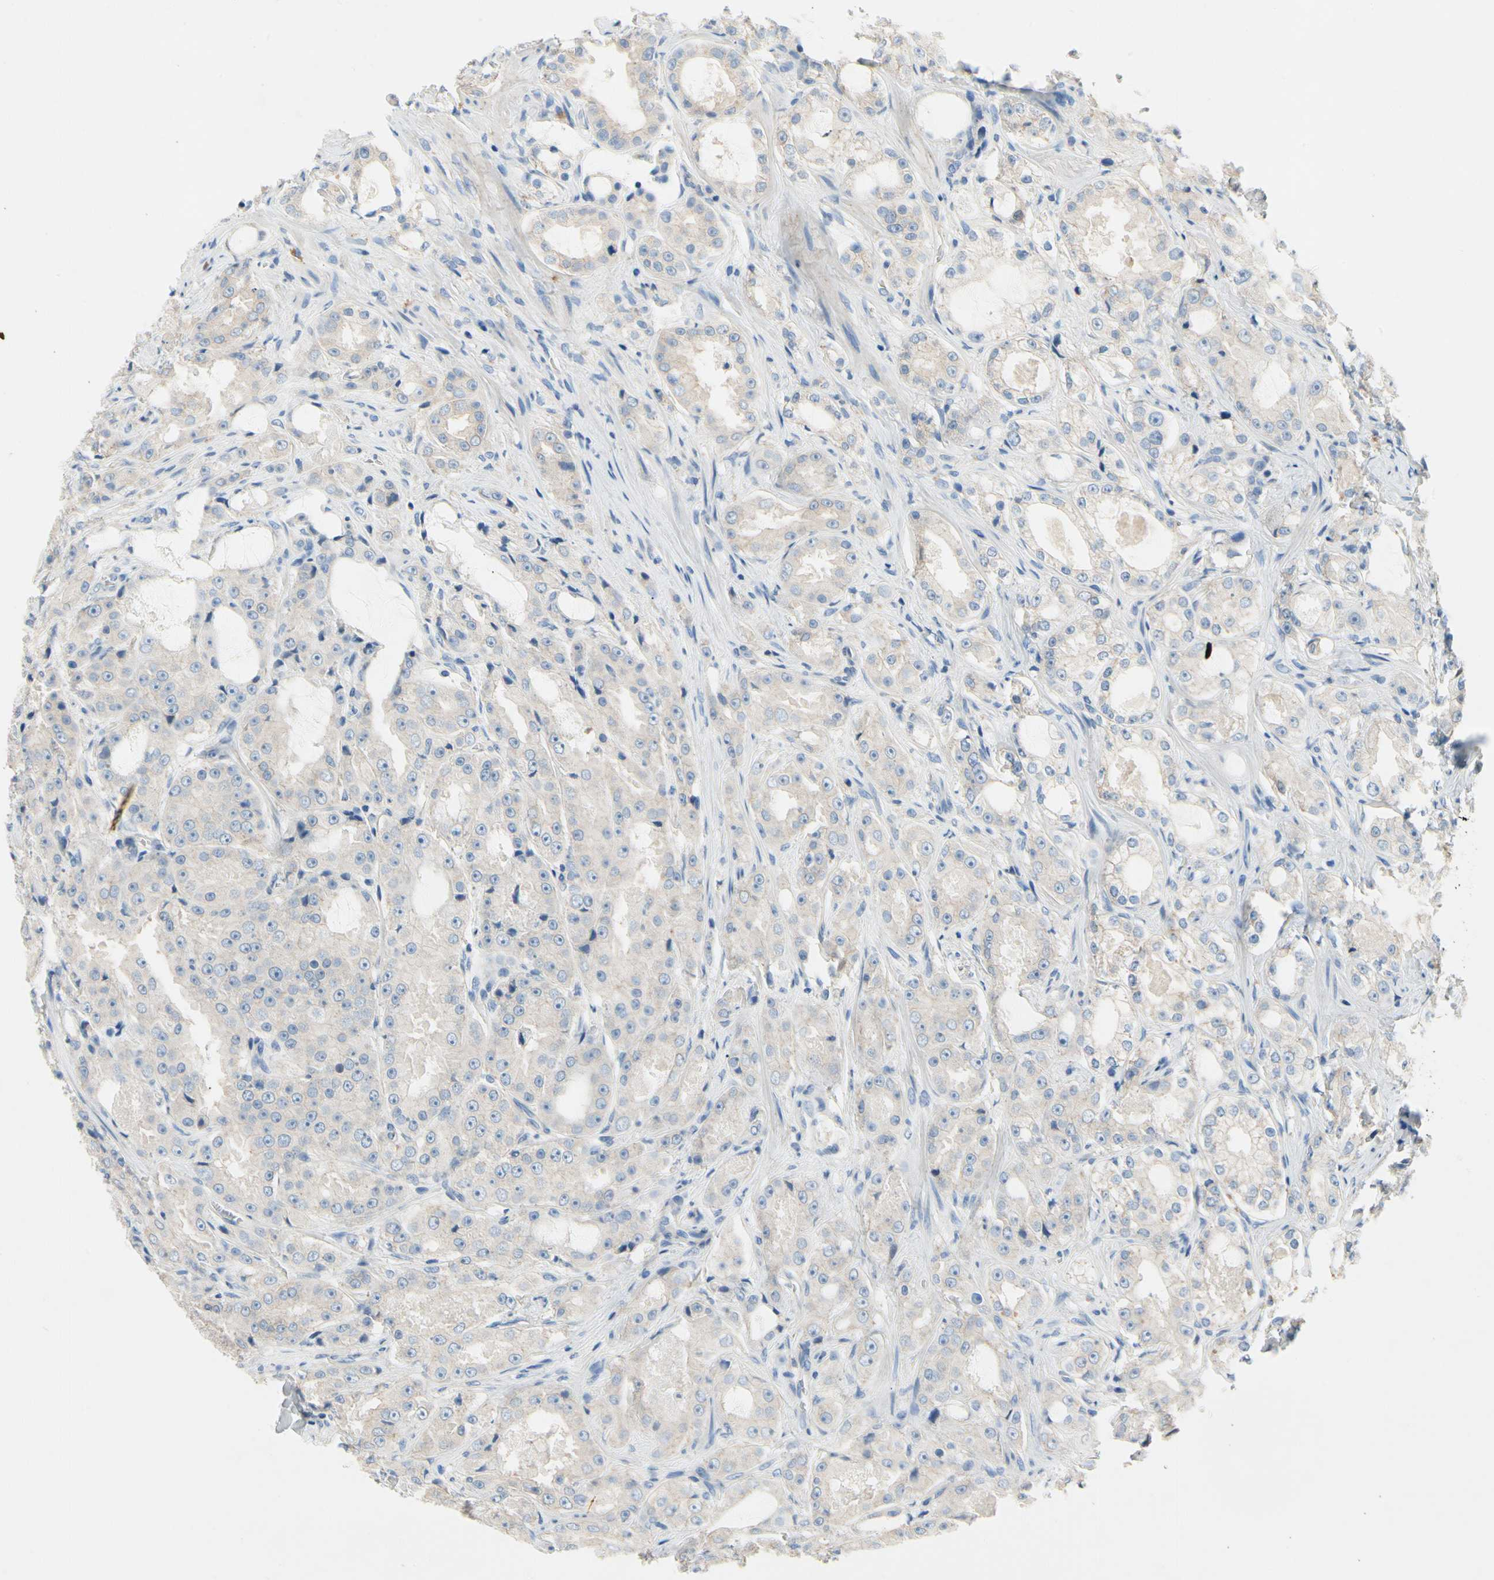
{"staining": {"intensity": "weak", "quantity": "<25%", "location": "cytoplasmic/membranous"}, "tissue": "prostate cancer", "cell_type": "Tumor cells", "image_type": "cancer", "snomed": [{"axis": "morphology", "description": "Adenocarcinoma, High grade"}, {"axis": "topography", "description": "Prostate"}], "caption": "Immunohistochemical staining of human prostate adenocarcinoma (high-grade) shows no significant positivity in tumor cells.", "gene": "CA14", "patient": {"sex": "male", "age": 73}}